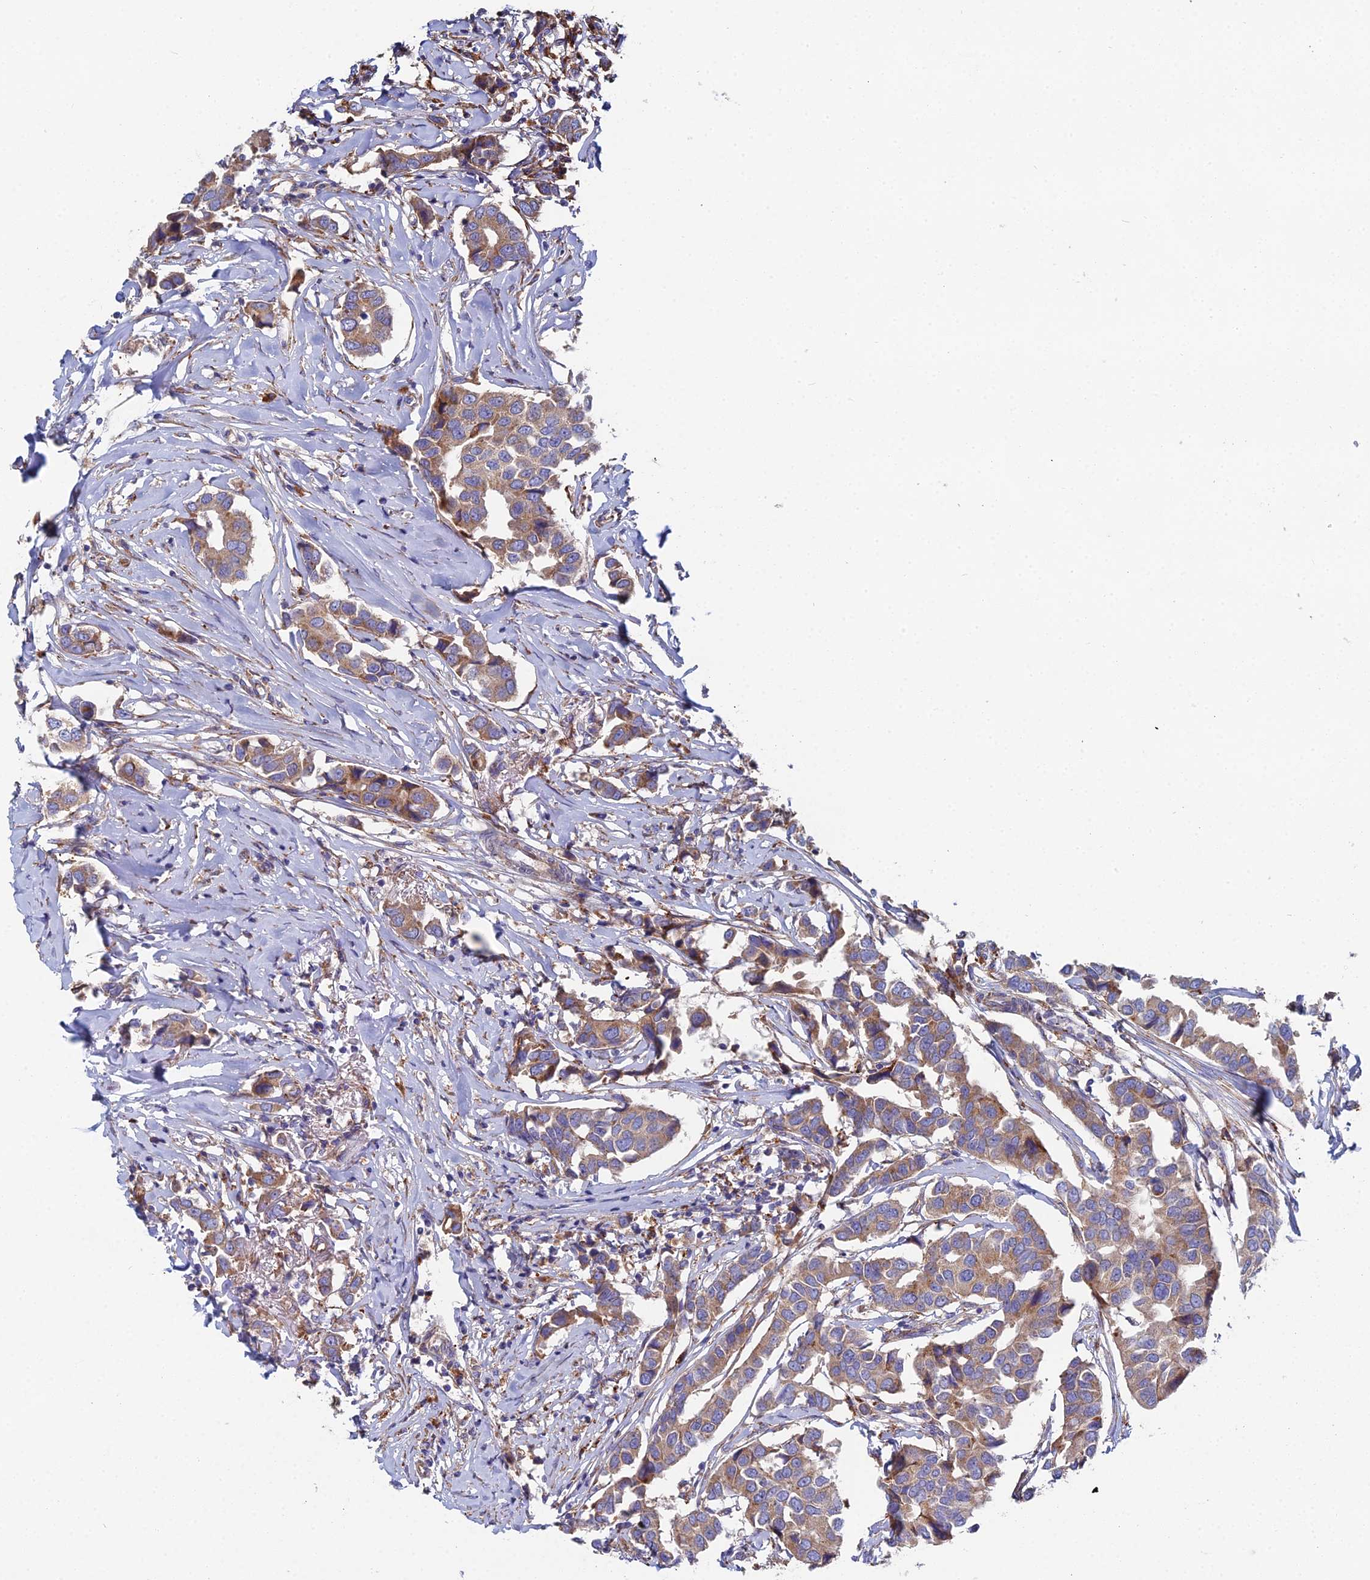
{"staining": {"intensity": "moderate", "quantity": "25%-75%", "location": "cytoplasmic/membranous"}, "tissue": "breast cancer", "cell_type": "Tumor cells", "image_type": "cancer", "snomed": [{"axis": "morphology", "description": "Duct carcinoma"}, {"axis": "topography", "description": "Breast"}], "caption": "Brown immunohistochemical staining in invasive ductal carcinoma (breast) displays moderate cytoplasmic/membranous expression in approximately 25%-75% of tumor cells.", "gene": "CLCN3", "patient": {"sex": "female", "age": 80}}